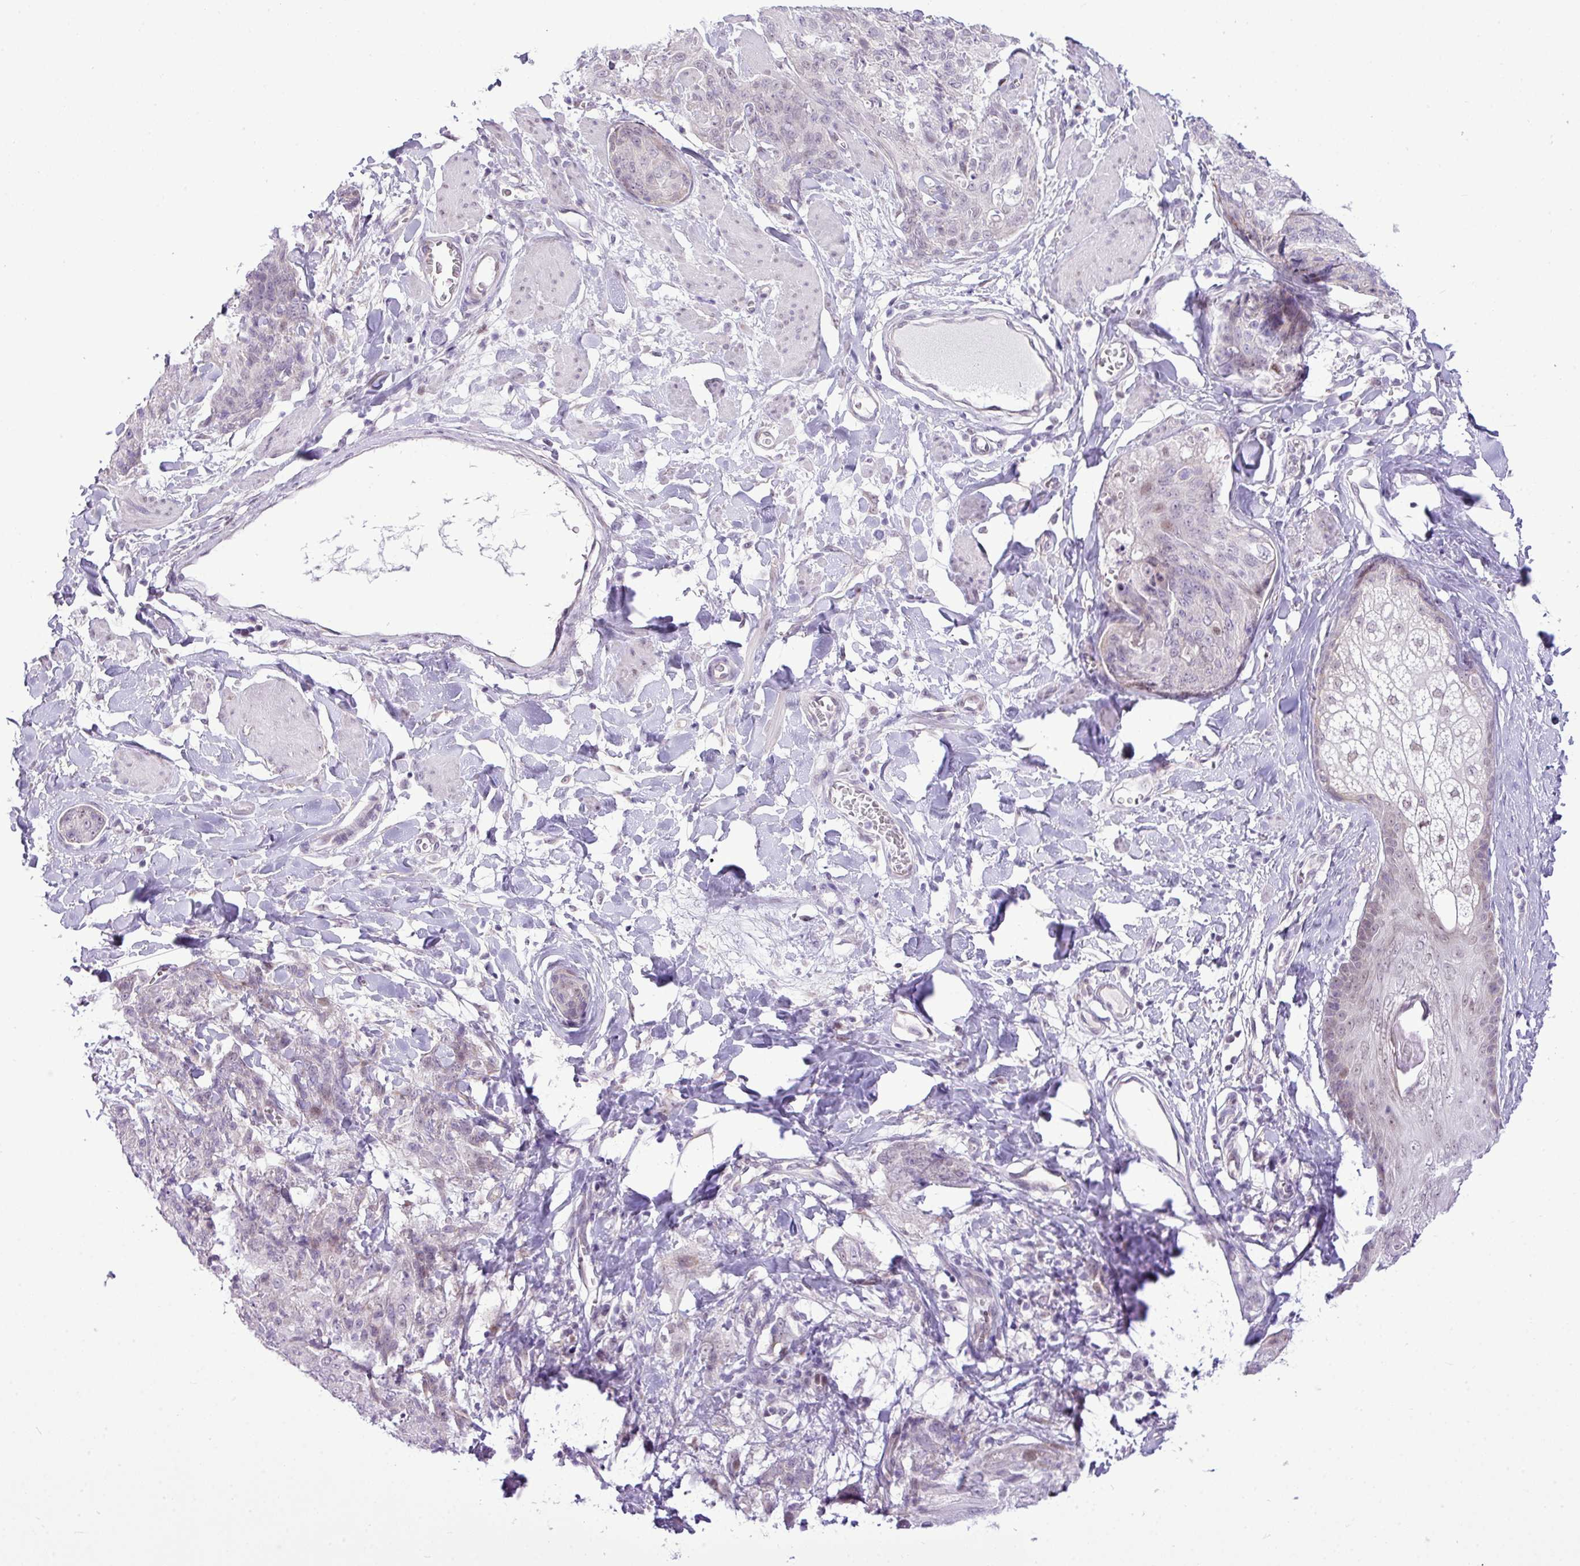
{"staining": {"intensity": "weak", "quantity": "<25%", "location": "nuclear"}, "tissue": "skin cancer", "cell_type": "Tumor cells", "image_type": "cancer", "snomed": [{"axis": "morphology", "description": "Squamous cell carcinoma, NOS"}, {"axis": "topography", "description": "Skin"}, {"axis": "topography", "description": "Vulva"}], "caption": "This is an immunohistochemistry histopathology image of human skin cancer (squamous cell carcinoma). There is no positivity in tumor cells.", "gene": "ELOA2", "patient": {"sex": "female", "age": 85}}